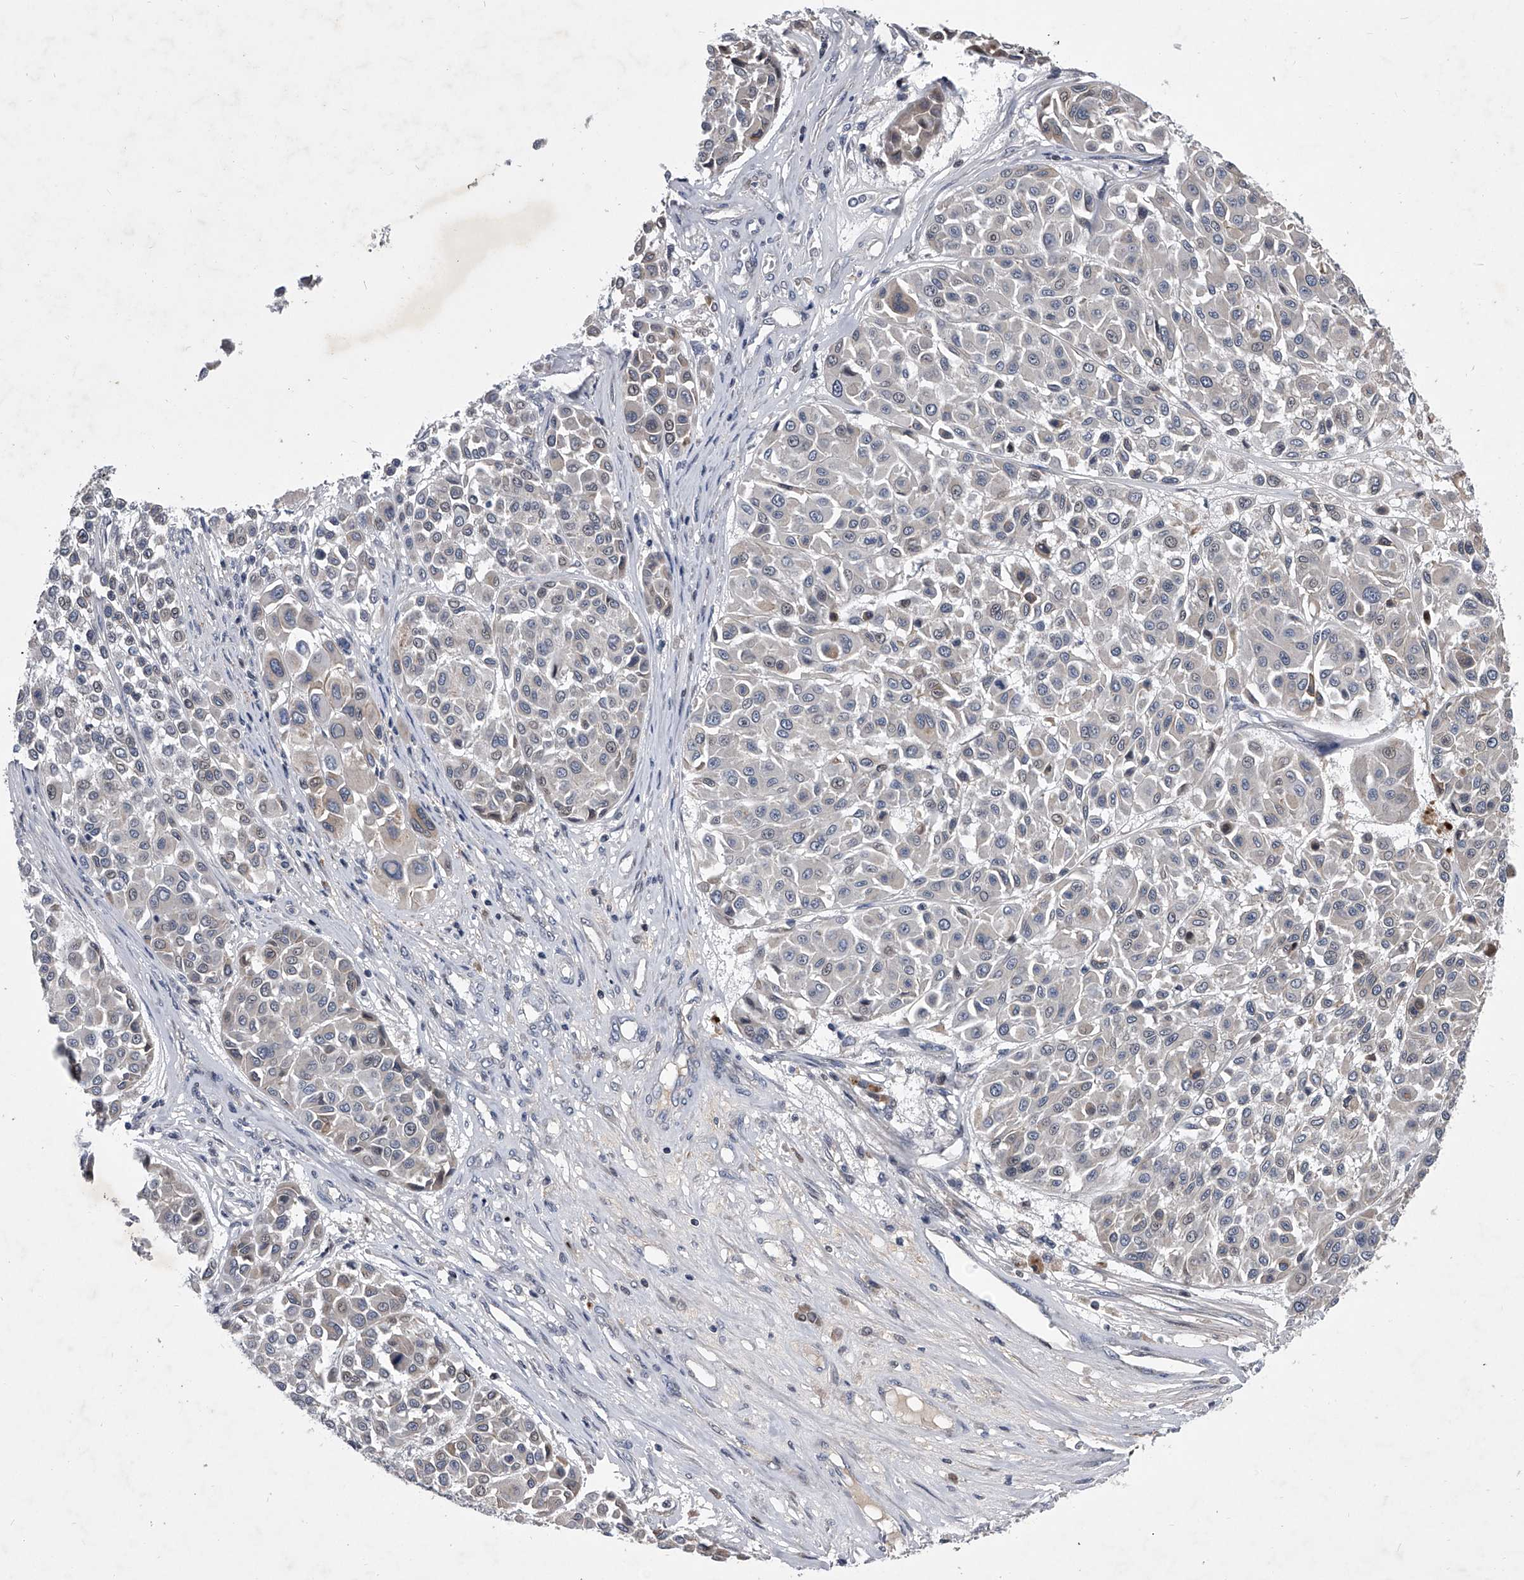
{"staining": {"intensity": "negative", "quantity": "none", "location": "none"}, "tissue": "melanoma", "cell_type": "Tumor cells", "image_type": "cancer", "snomed": [{"axis": "morphology", "description": "Malignant melanoma, Metastatic site"}, {"axis": "topography", "description": "Soft tissue"}], "caption": "Melanoma was stained to show a protein in brown. There is no significant positivity in tumor cells.", "gene": "ZNF76", "patient": {"sex": "male", "age": 41}}